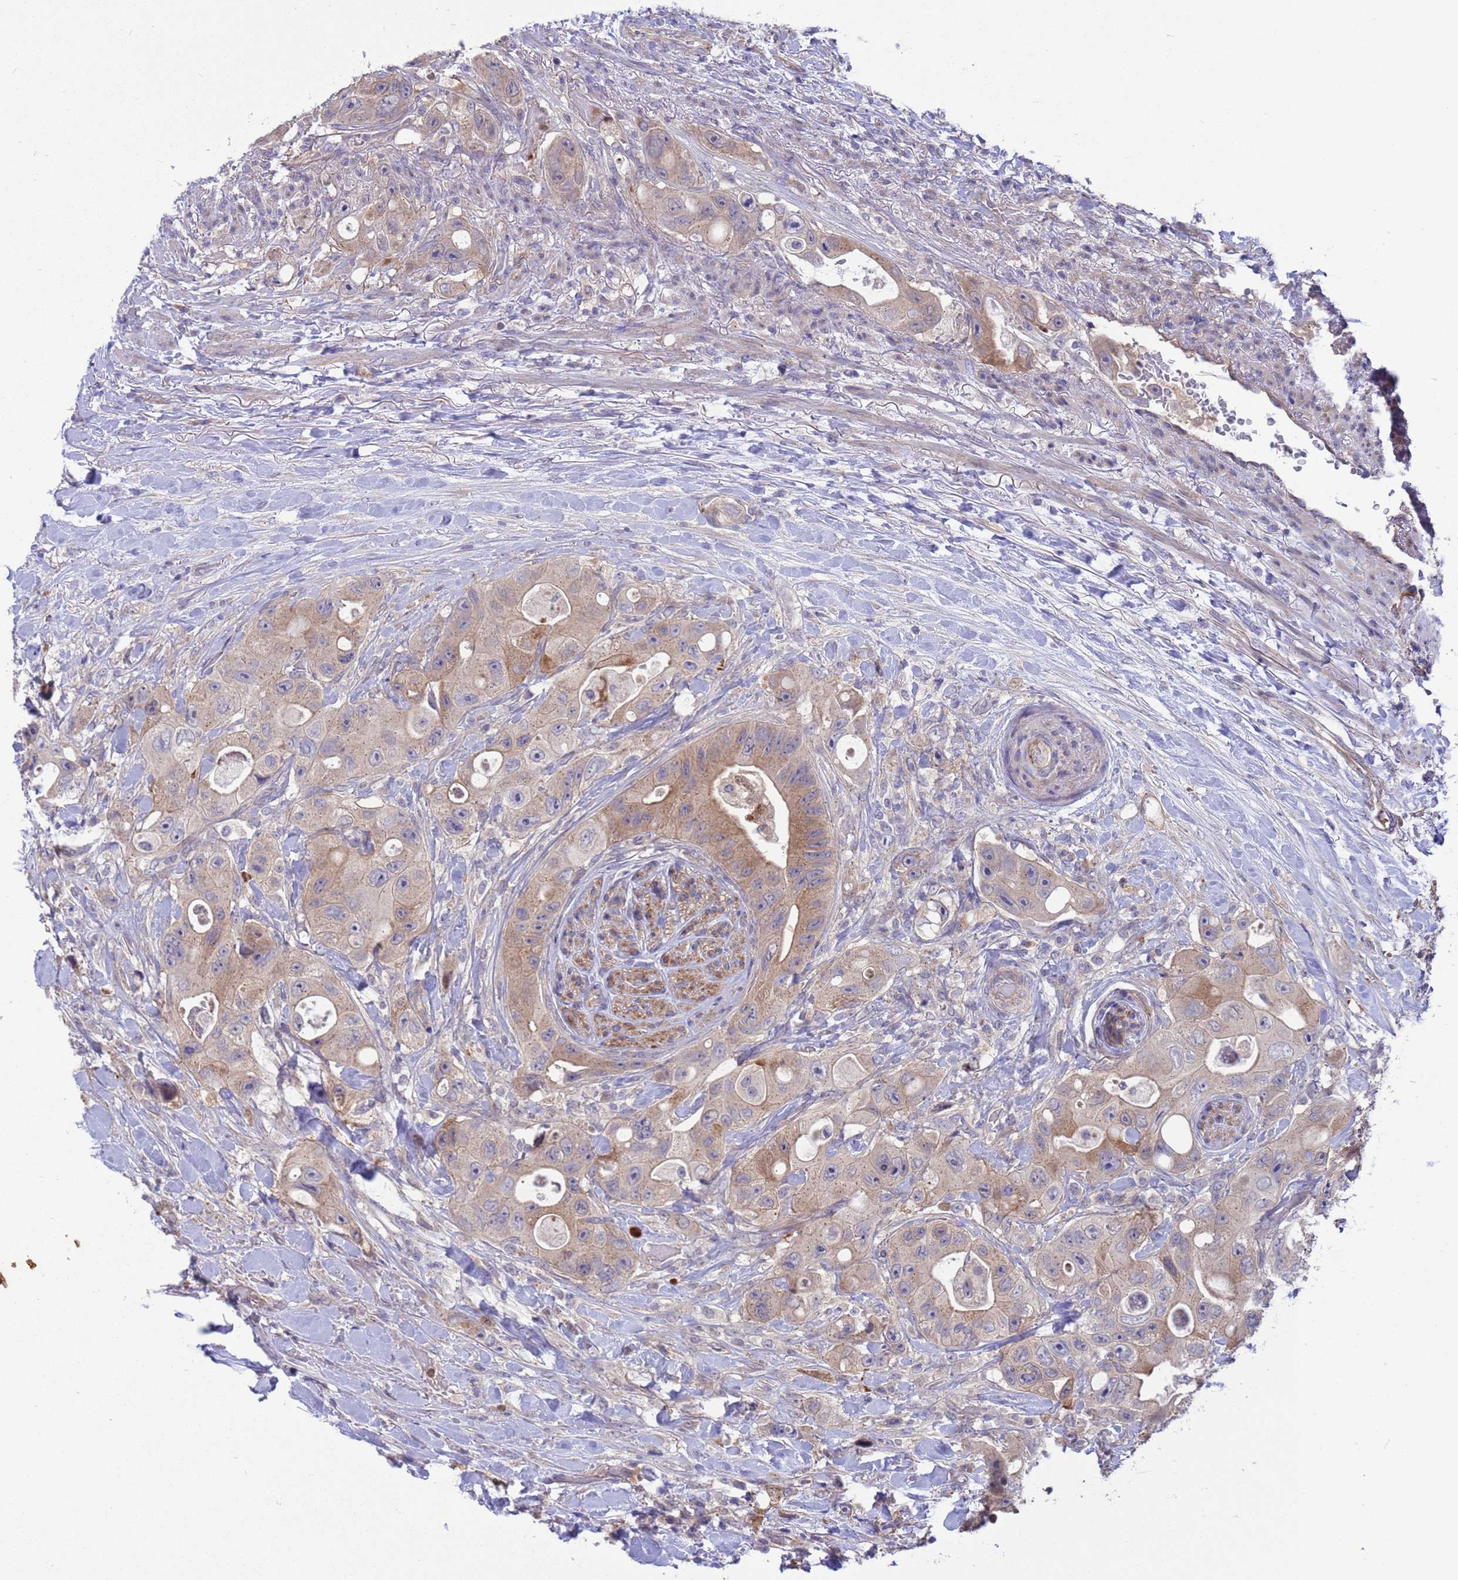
{"staining": {"intensity": "weak", "quantity": "25%-75%", "location": "cytoplasmic/membranous"}, "tissue": "colorectal cancer", "cell_type": "Tumor cells", "image_type": "cancer", "snomed": [{"axis": "morphology", "description": "Adenocarcinoma, NOS"}, {"axis": "topography", "description": "Colon"}], "caption": "Immunohistochemistry (IHC) micrograph of neoplastic tissue: human colorectal cancer stained using IHC shows low levels of weak protein expression localized specifically in the cytoplasmic/membranous of tumor cells, appearing as a cytoplasmic/membranous brown color.", "gene": "GJA10", "patient": {"sex": "female", "age": 46}}